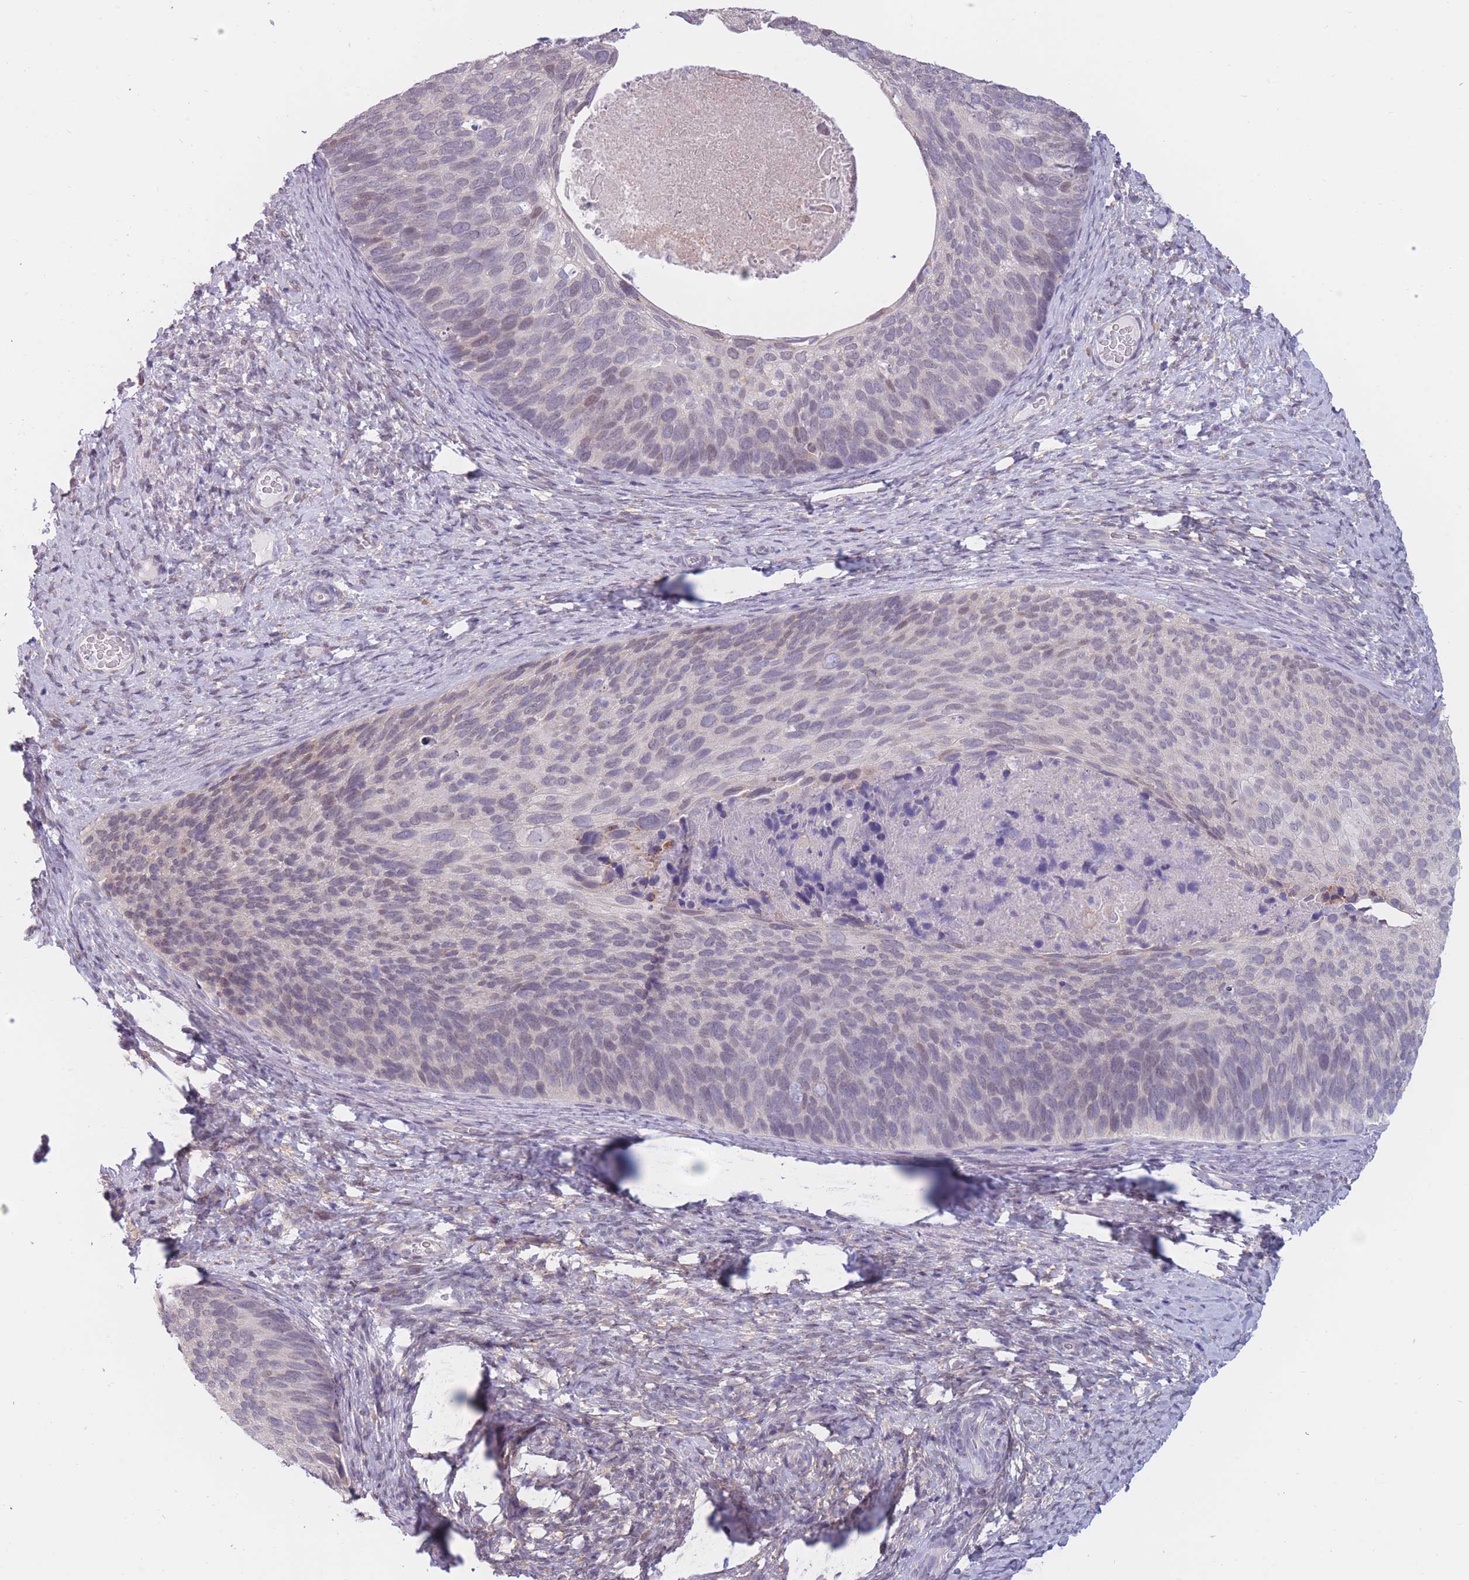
{"staining": {"intensity": "negative", "quantity": "none", "location": "none"}, "tissue": "cervical cancer", "cell_type": "Tumor cells", "image_type": "cancer", "snomed": [{"axis": "morphology", "description": "Squamous cell carcinoma, NOS"}, {"axis": "topography", "description": "Cervix"}], "caption": "The histopathology image reveals no staining of tumor cells in cervical cancer (squamous cell carcinoma).", "gene": "COL27A1", "patient": {"sex": "female", "age": 80}}